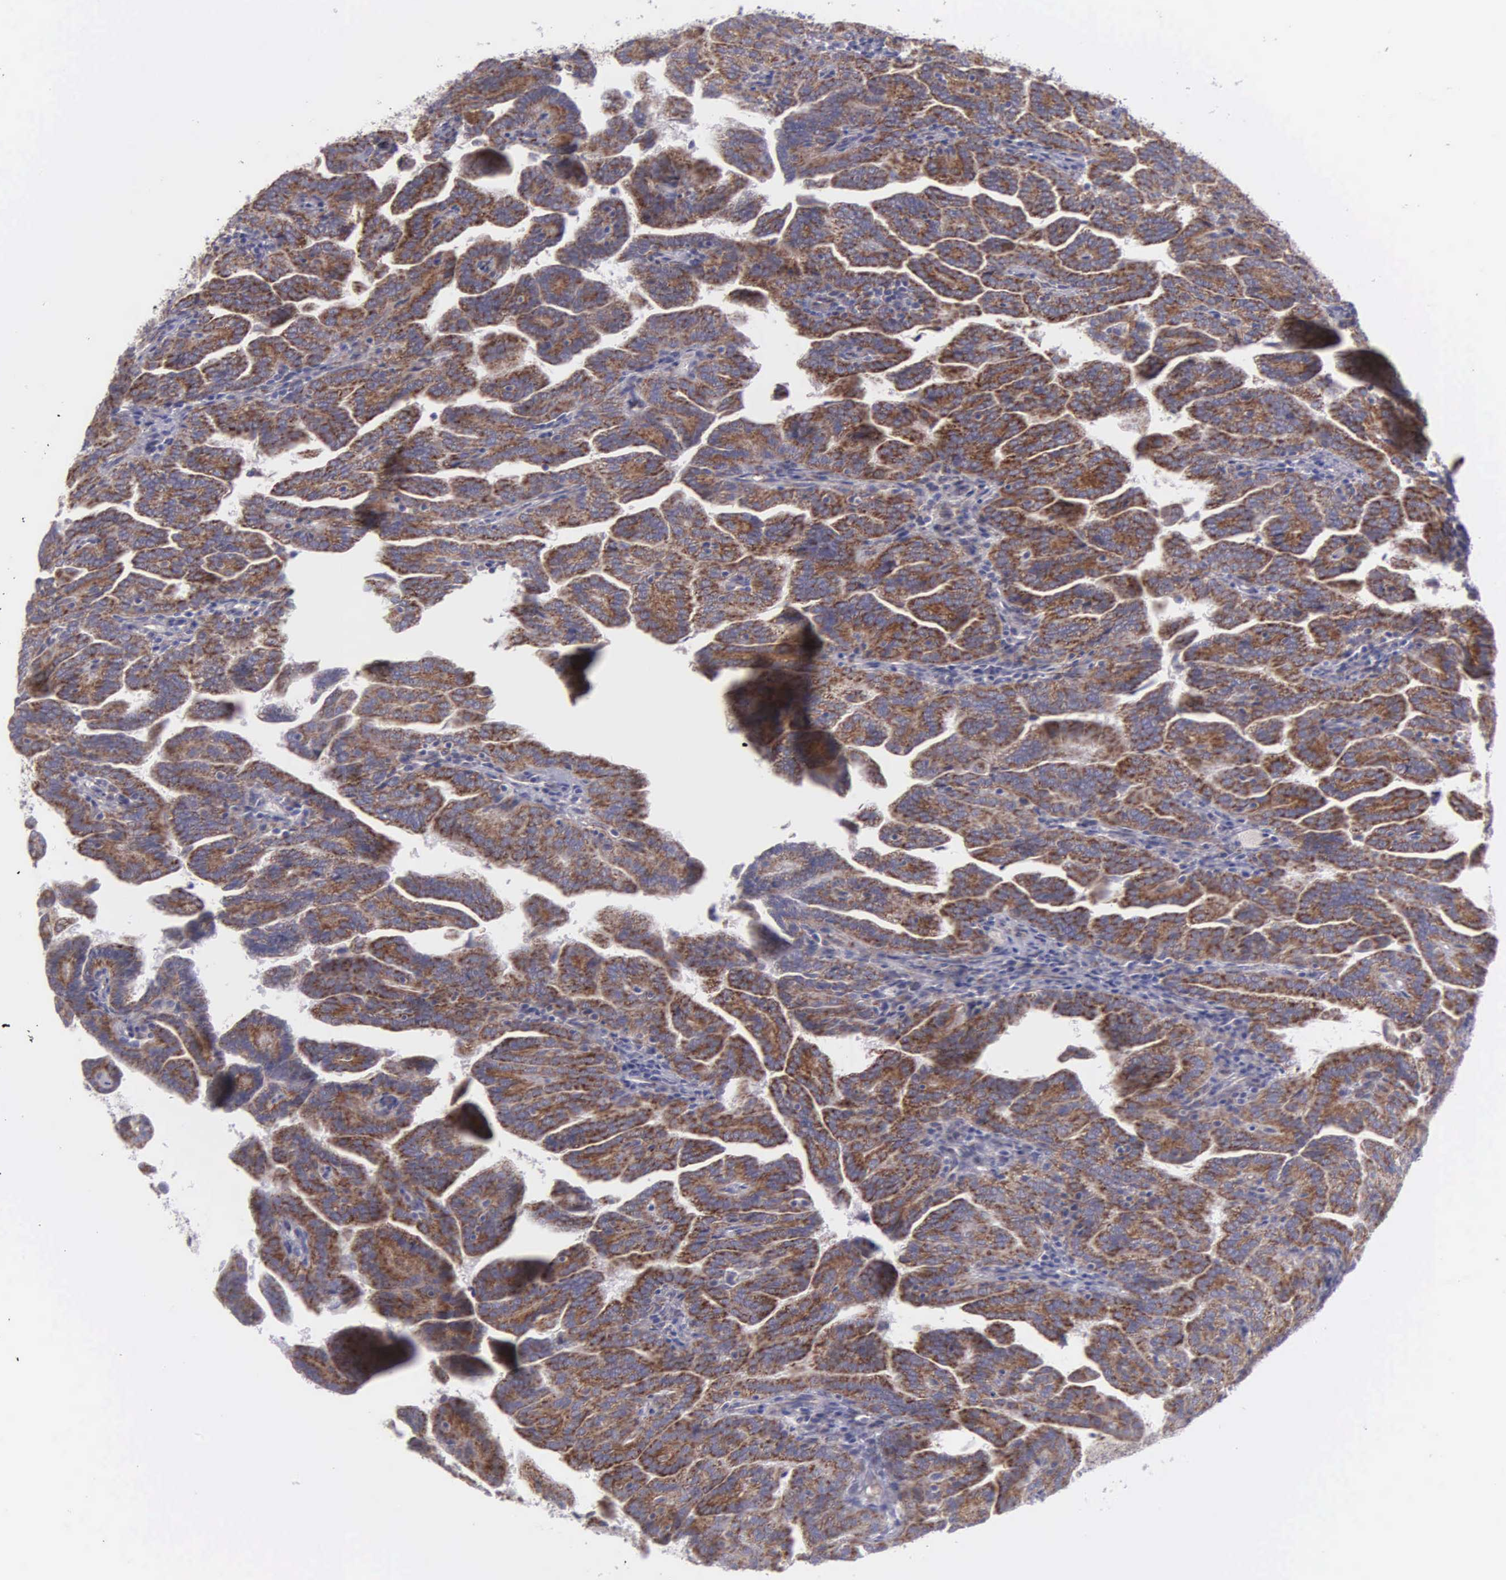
{"staining": {"intensity": "strong", "quantity": ">75%", "location": "cytoplasmic/membranous"}, "tissue": "renal cancer", "cell_type": "Tumor cells", "image_type": "cancer", "snomed": [{"axis": "morphology", "description": "Adenocarcinoma, NOS"}, {"axis": "topography", "description": "Kidney"}], "caption": "Brown immunohistochemical staining in renal cancer demonstrates strong cytoplasmic/membranous staining in approximately >75% of tumor cells.", "gene": "SYNJ2BP", "patient": {"sex": "male", "age": 61}}